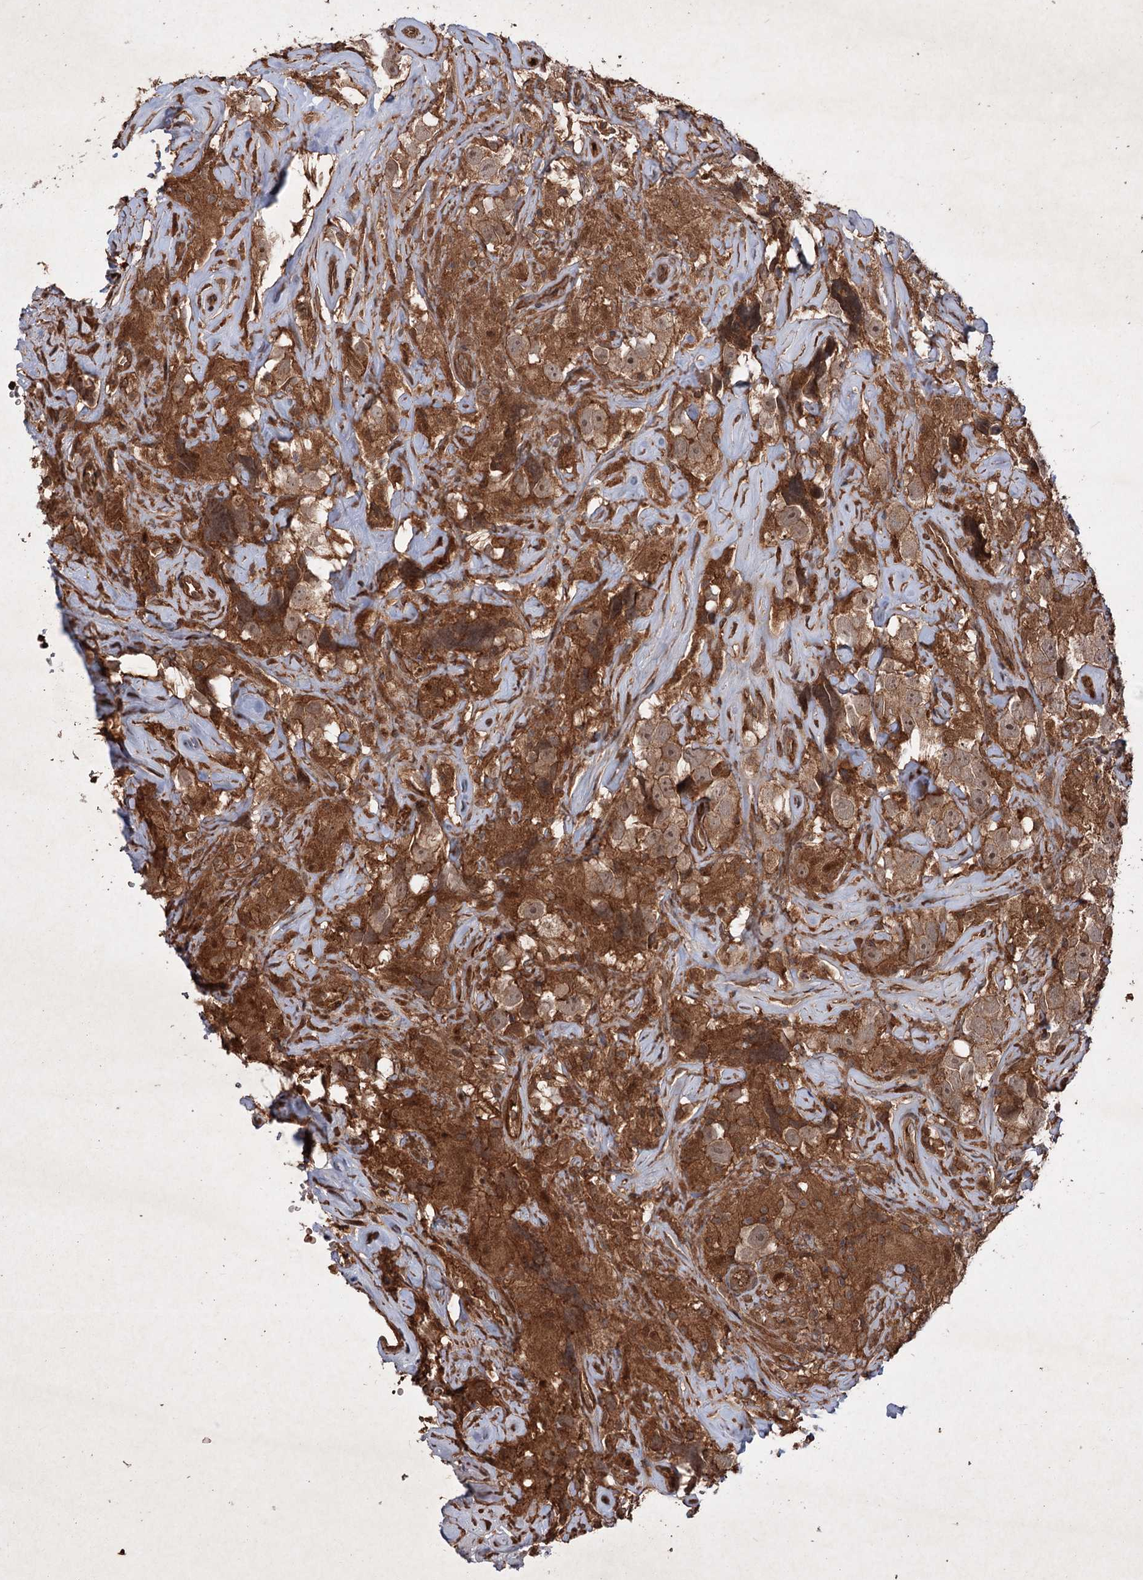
{"staining": {"intensity": "moderate", "quantity": ">75%", "location": "cytoplasmic/membranous,nuclear"}, "tissue": "testis cancer", "cell_type": "Tumor cells", "image_type": "cancer", "snomed": [{"axis": "morphology", "description": "Seminoma, NOS"}, {"axis": "topography", "description": "Testis"}], "caption": "Human testis cancer stained for a protein (brown) demonstrates moderate cytoplasmic/membranous and nuclear positive positivity in about >75% of tumor cells.", "gene": "ADK", "patient": {"sex": "male", "age": 49}}